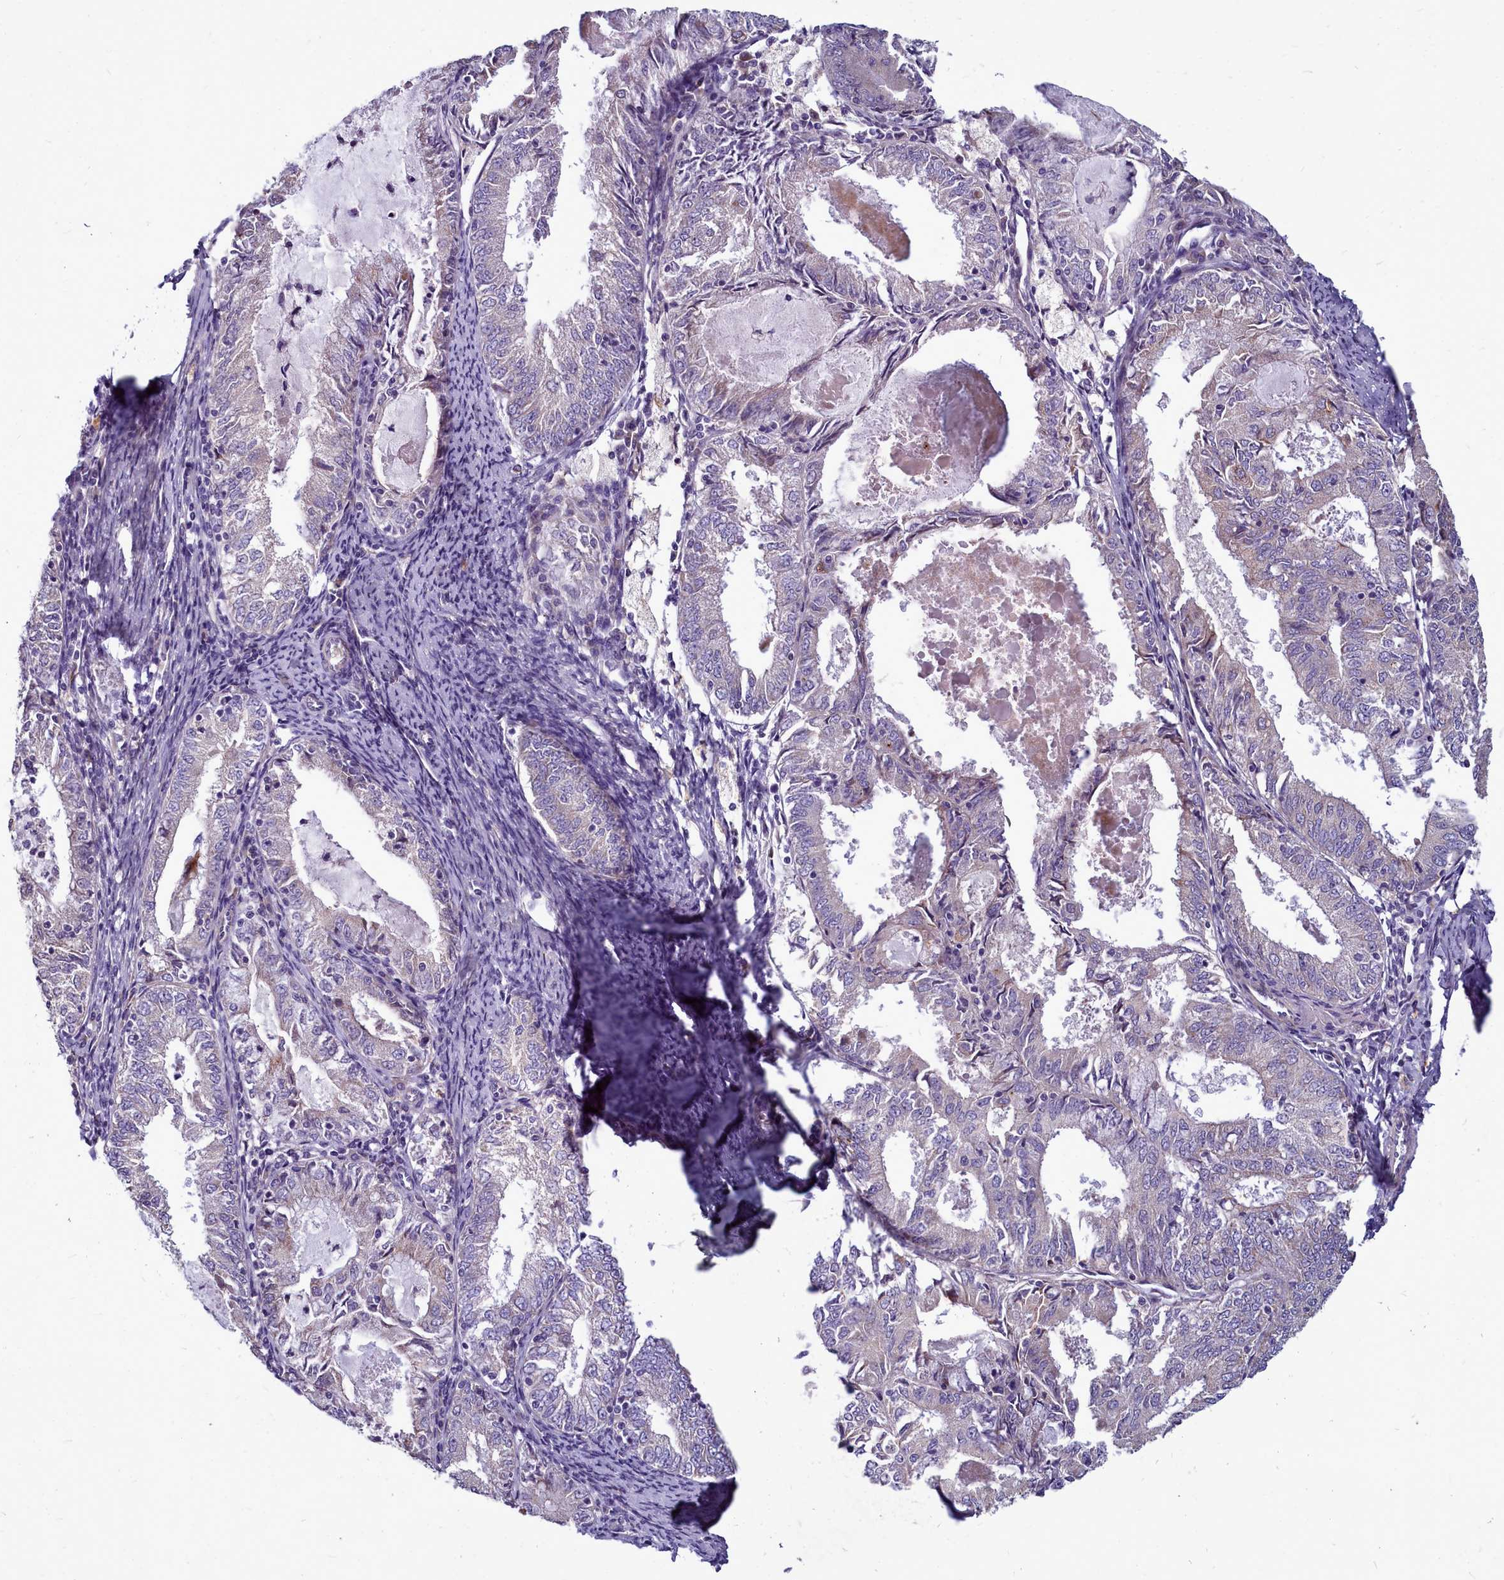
{"staining": {"intensity": "negative", "quantity": "none", "location": "none"}, "tissue": "endometrial cancer", "cell_type": "Tumor cells", "image_type": "cancer", "snomed": [{"axis": "morphology", "description": "Adenocarcinoma, NOS"}, {"axis": "topography", "description": "Endometrium"}], "caption": "This image is of endometrial cancer stained with immunohistochemistry (IHC) to label a protein in brown with the nuclei are counter-stained blue. There is no staining in tumor cells.", "gene": "SMPD4", "patient": {"sex": "female", "age": 57}}